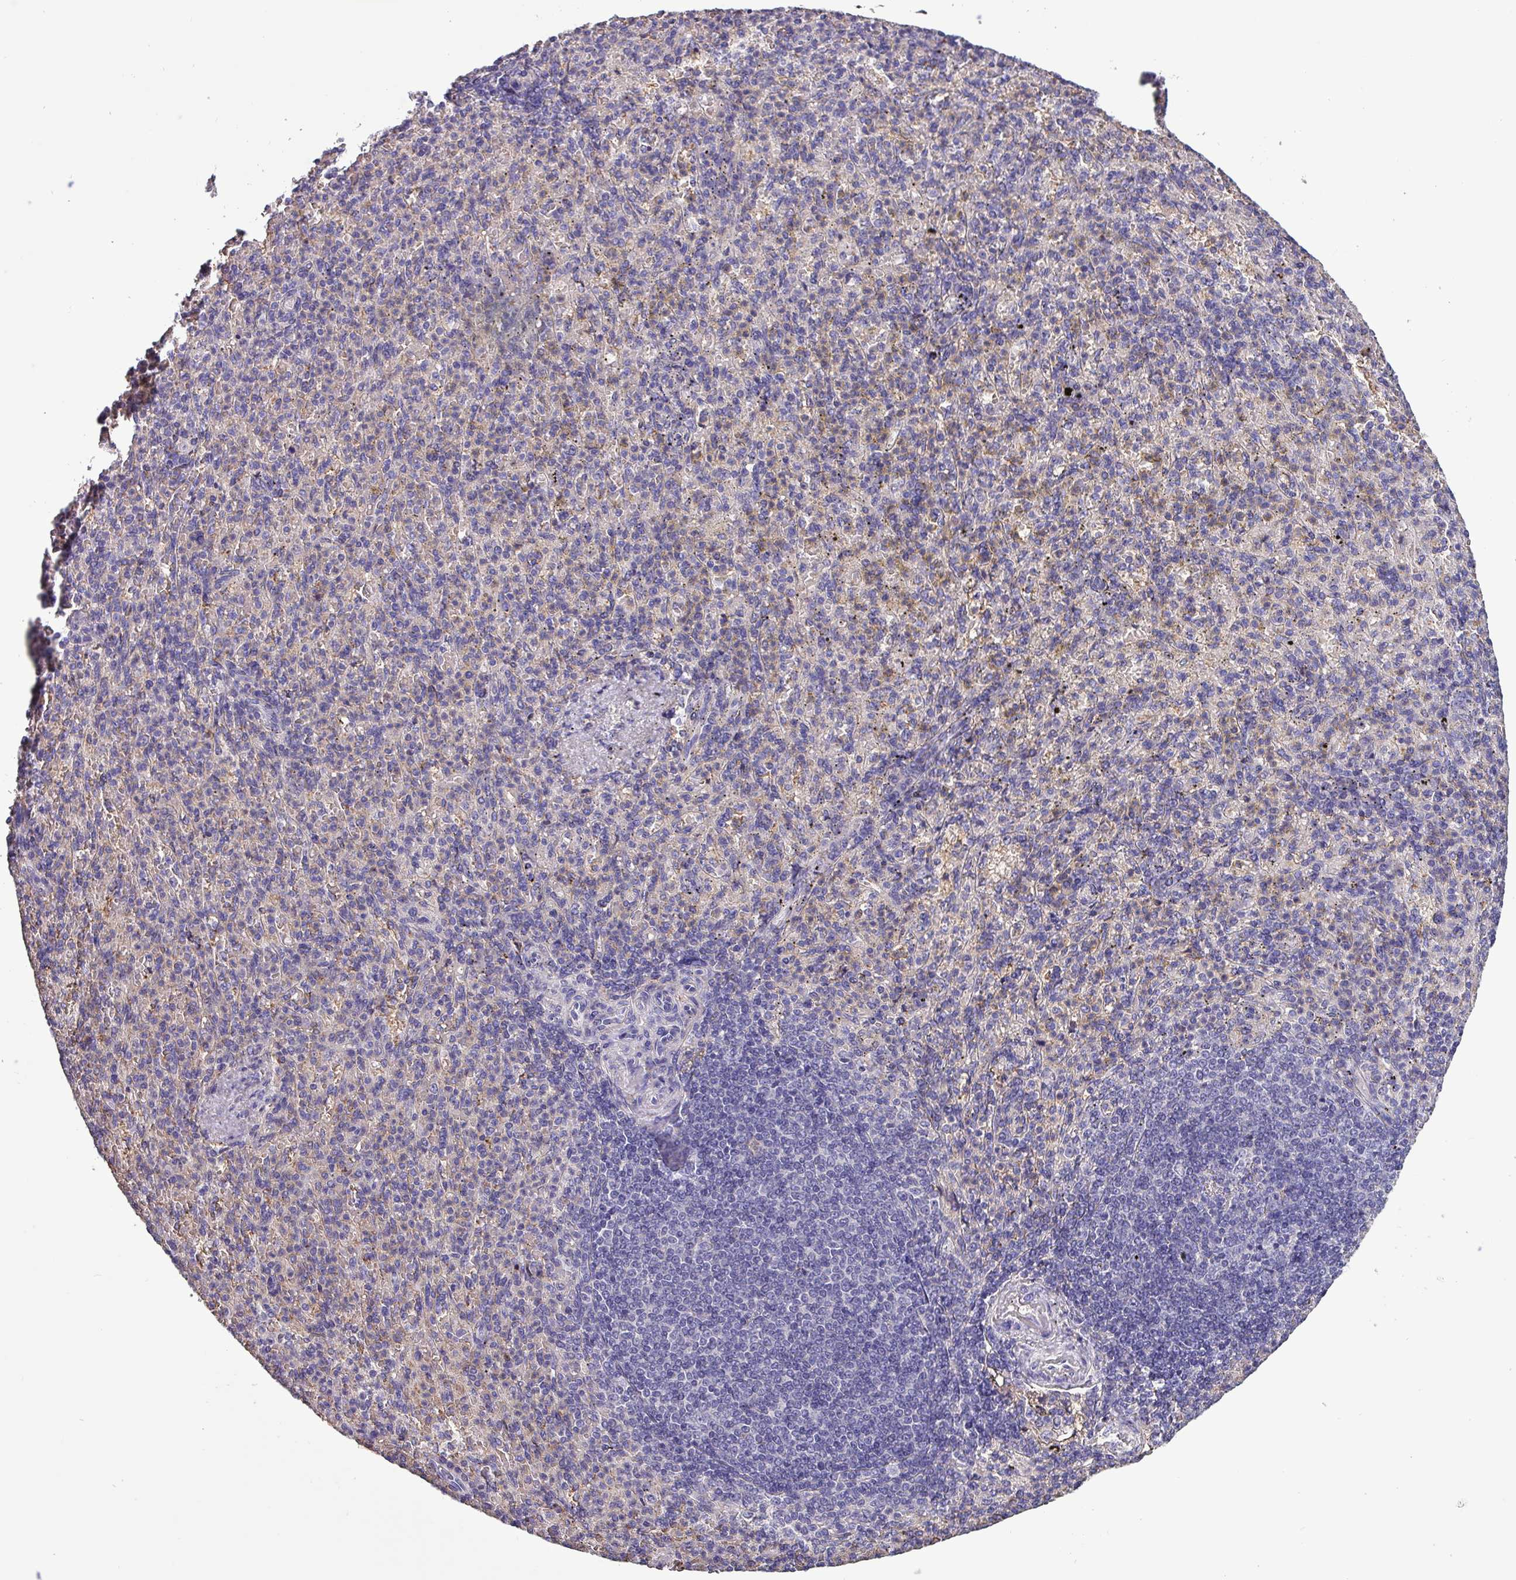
{"staining": {"intensity": "negative", "quantity": "none", "location": "none"}, "tissue": "spleen", "cell_type": "Cells in red pulp", "image_type": "normal", "snomed": [{"axis": "morphology", "description": "Normal tissue, NOS"}, {"axis": "topography", "description": "Spleen"}], "caption": "A high-resolution photomicrograph shows immunohistochemistry (IHC) staining of benign spleen, which shows no significant positivity in cells in red pulp. (DAB immunohistochemistry with hematoxylin counter stain).", "gene": "HTRA4", "patient": {"sex": "female", "age": 74}}